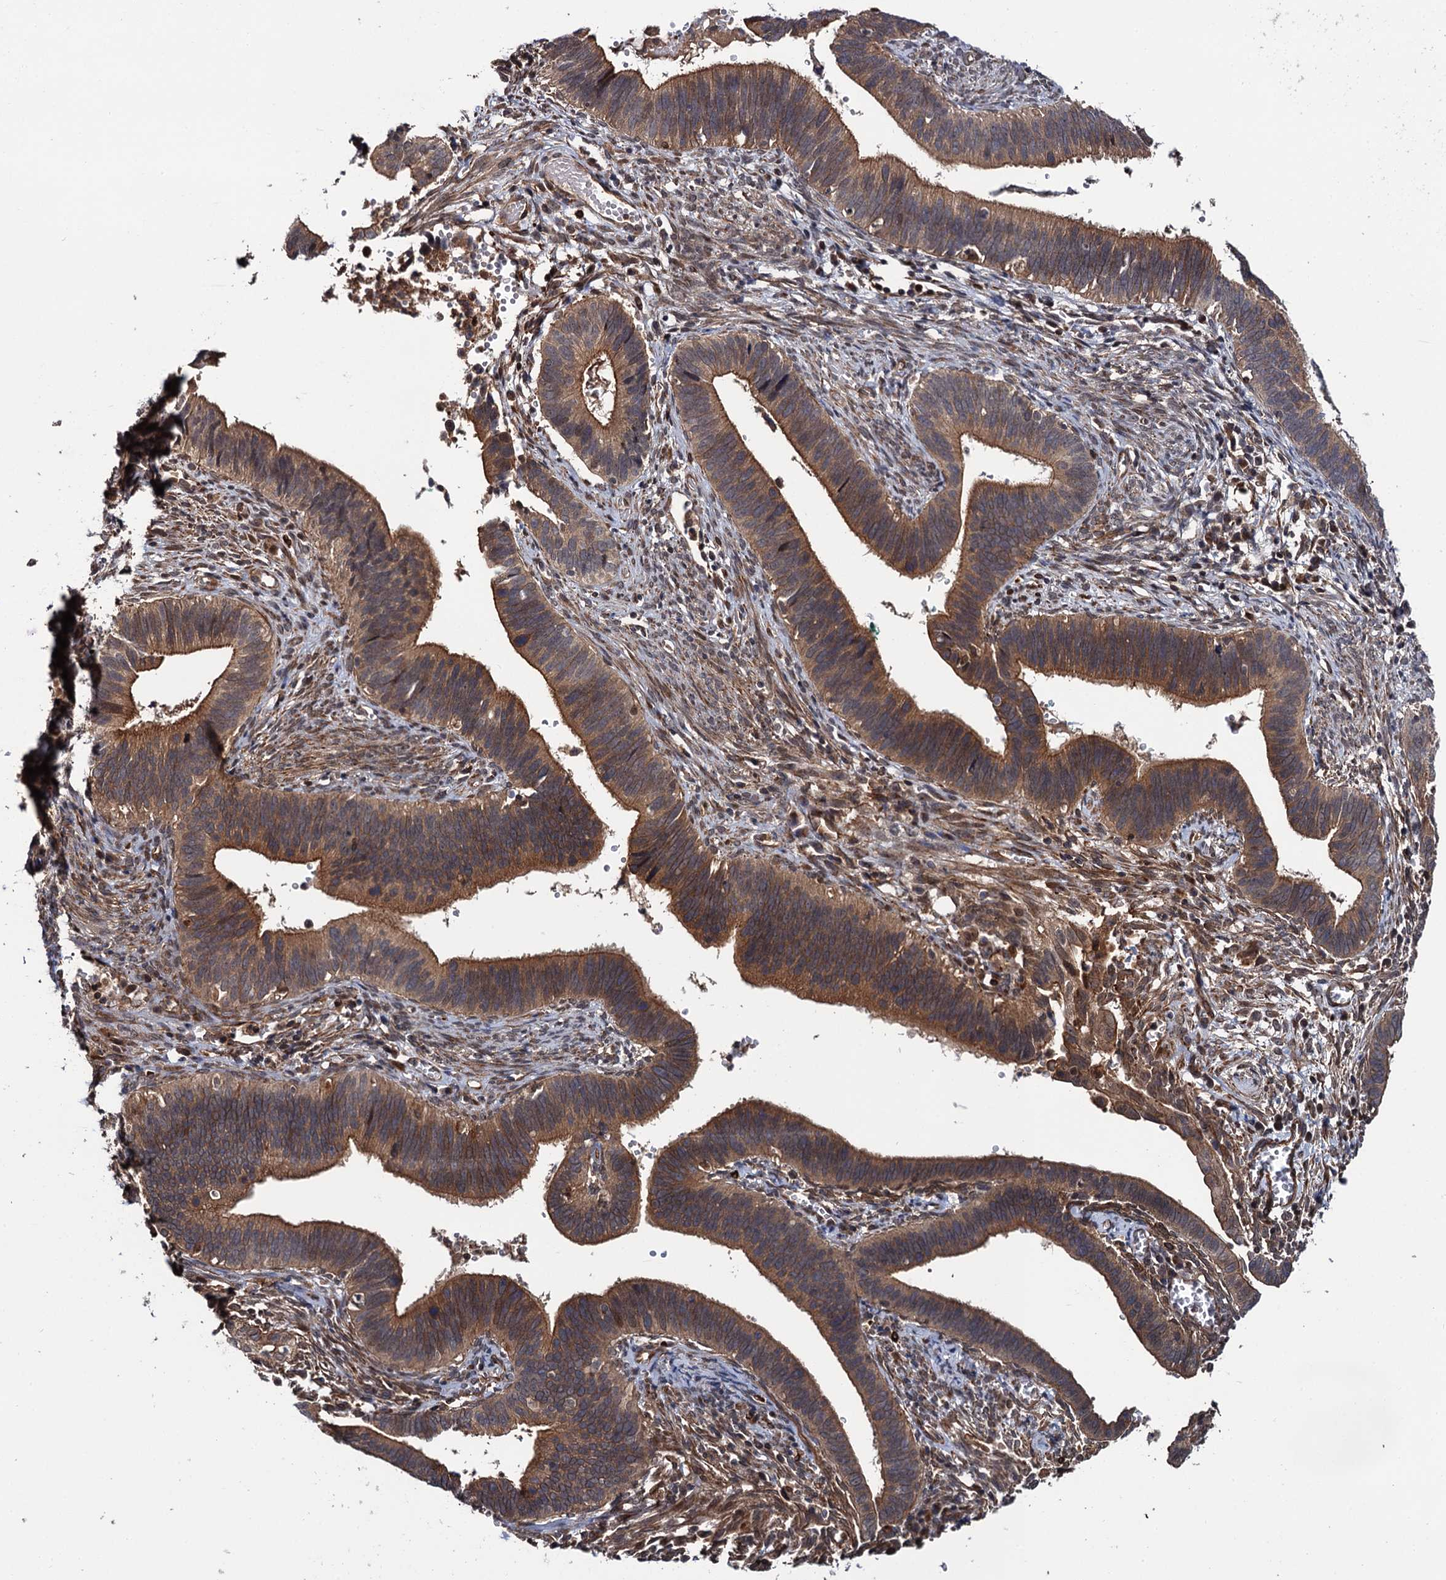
{"staining": {"intensity": "moderate", "quantity": ">75%", "location": "cytoplasmic/membranous"}, "tissue": "cervical cancer", "cell_type": "Tumor cells", "image_type": "cancer", "snomed": [{"axis": "morphology", "description": "Adenocarcinoma, NOS"}, {"axis": "topography", "description": "Cervix"}], "caption": "Moderate cytoplasmic/membranous staining for a protein is identified in approximately >75% of tumor cells of cervical adenocarcinoma using immunohistochemistry.", "gene": "FSIP1", "patient": {"sex": "female", "age": 42}}